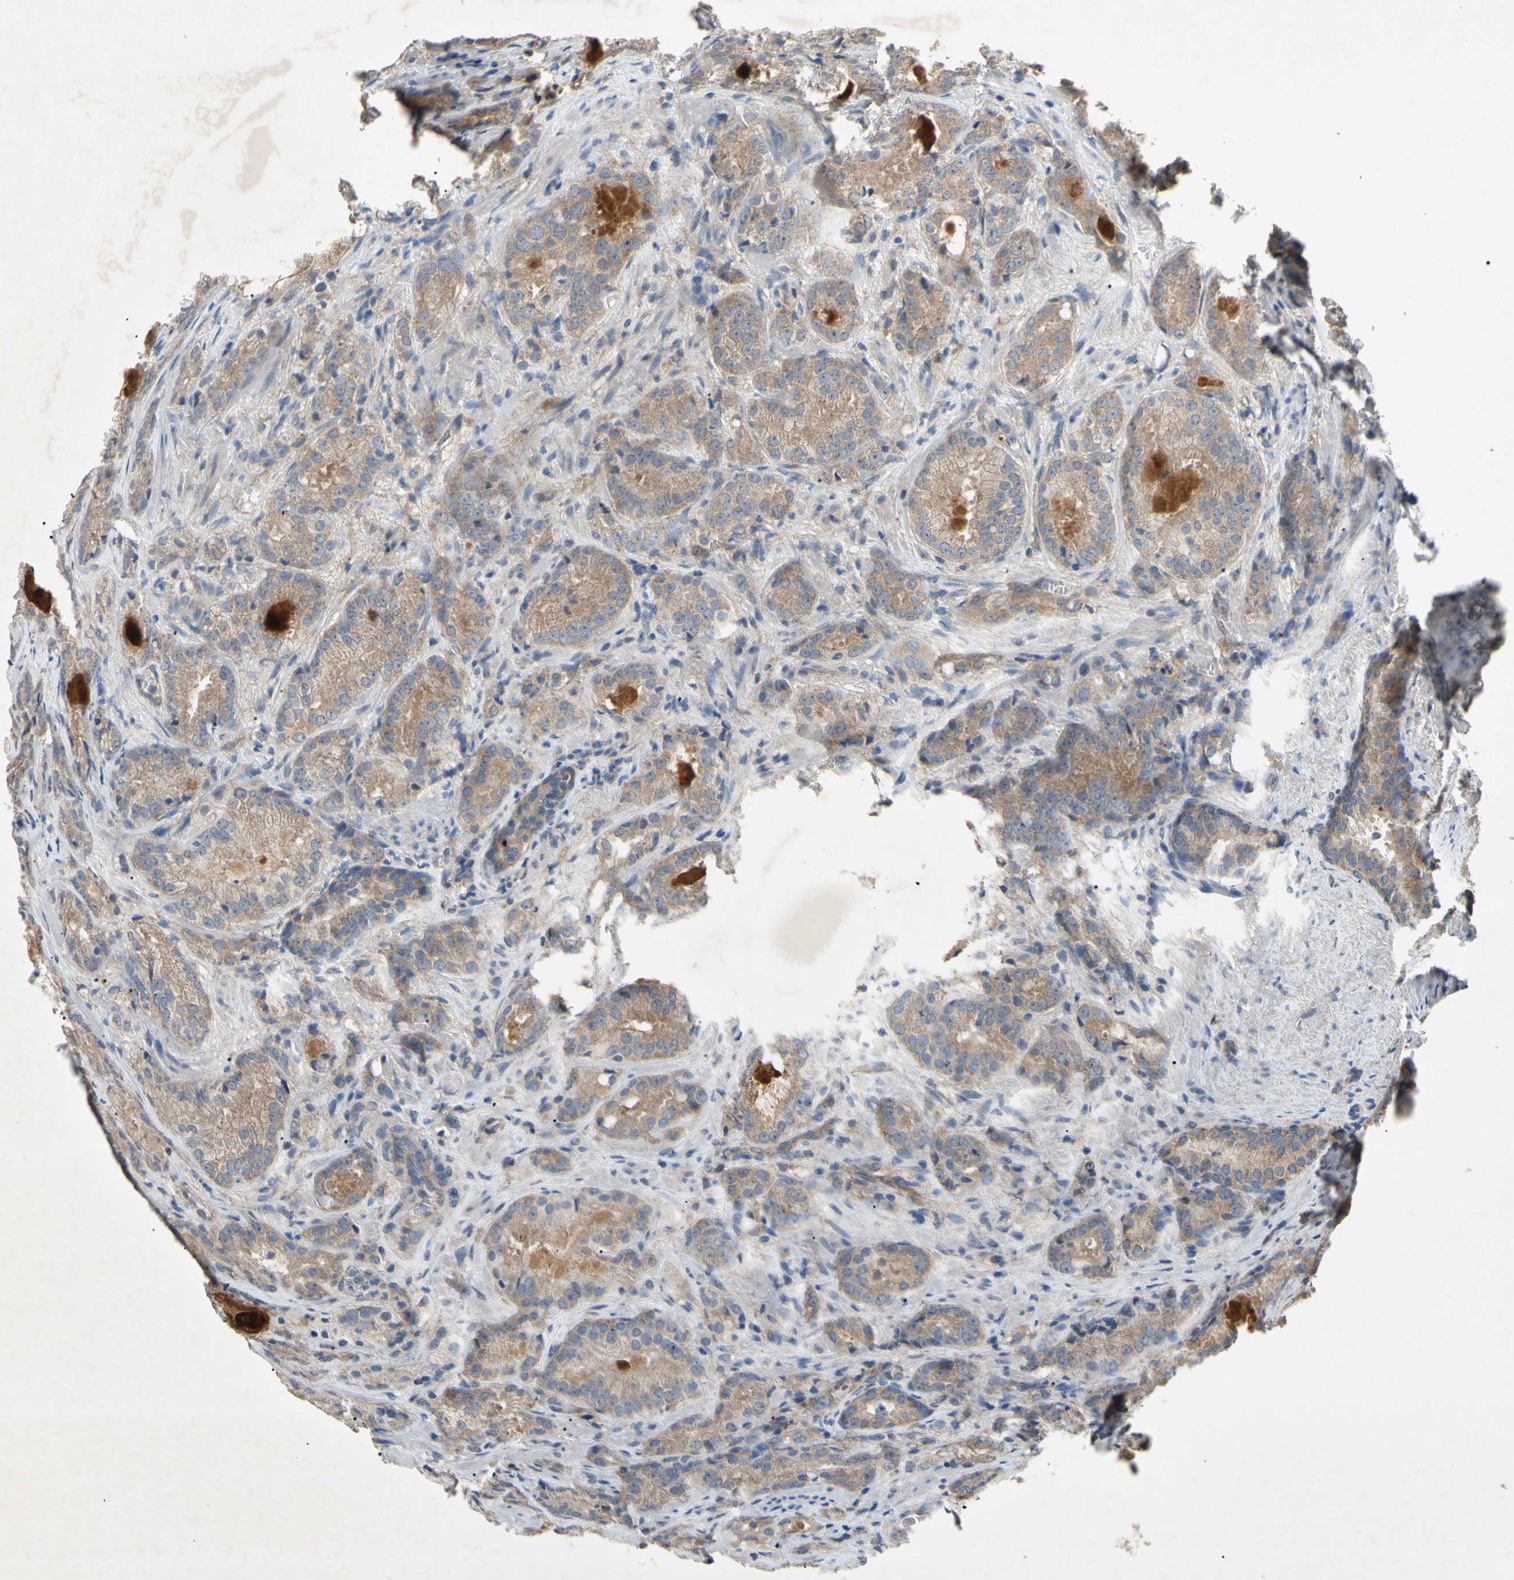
{"staining": {"intensity": "moderate", "quantity": ">75%", "location": "cytoplasmic/membranous"}, "tissue": "prostate cancer", "cell_type": "Tumor cells", "image_type": "cancer", "snomed": [{"axis": "morphology", "description": "Adenocarcinoma, High grade"}, {"axis": "topography", "description": "Prostate"}], "caption": "A brown stain labels moderate cytoplasmic/membranous expression of a protein in prostate cancer tumor cells.", "gene": "HILPDA", "patient": {"sex": "male", "age": 64}}